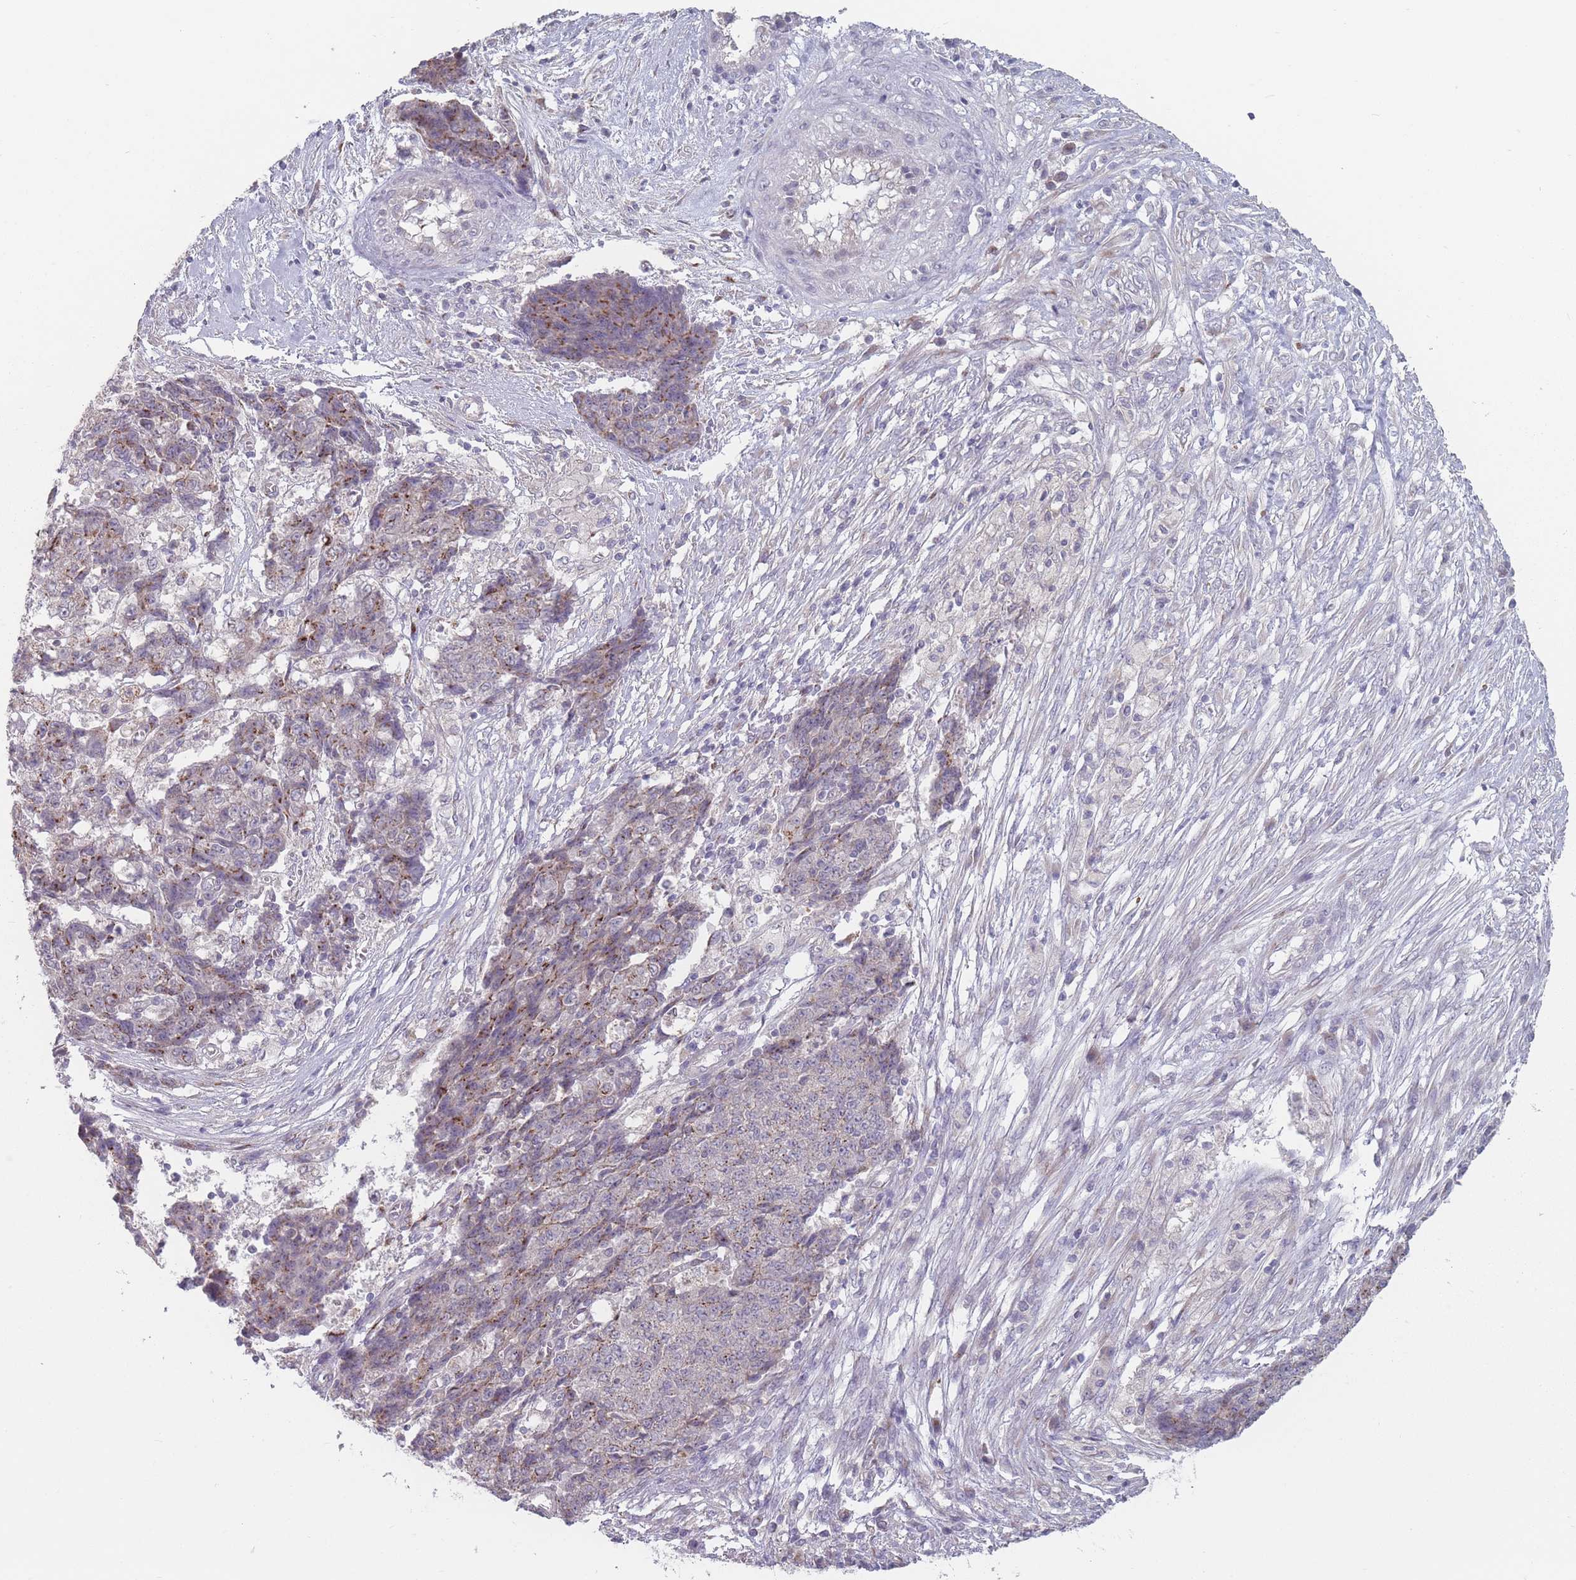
{"staining": {"intensity": "moderate", "quantity": "25%-75%", "location": "cytoplasmic/membranous"}, "tissue": "ovarian cancer", "cell_type": "Tumor cells", "image_type": "cancer", "snomed": [{"axis": "morphology", "description": "Carcinoma, endometroid"}, {"axis": "topography", "description": "Ovary"}], "caption": "IHC histopathology image of human ovarian endometroid carcinoma stained for a protein (brown), which demonstrates medium levels of moderate cytoplasmic/membranous positivity in about 25%-75% of tumor cells.", "gene": "AKAIN1", "patient": {"sex": "female", "age": 42}}